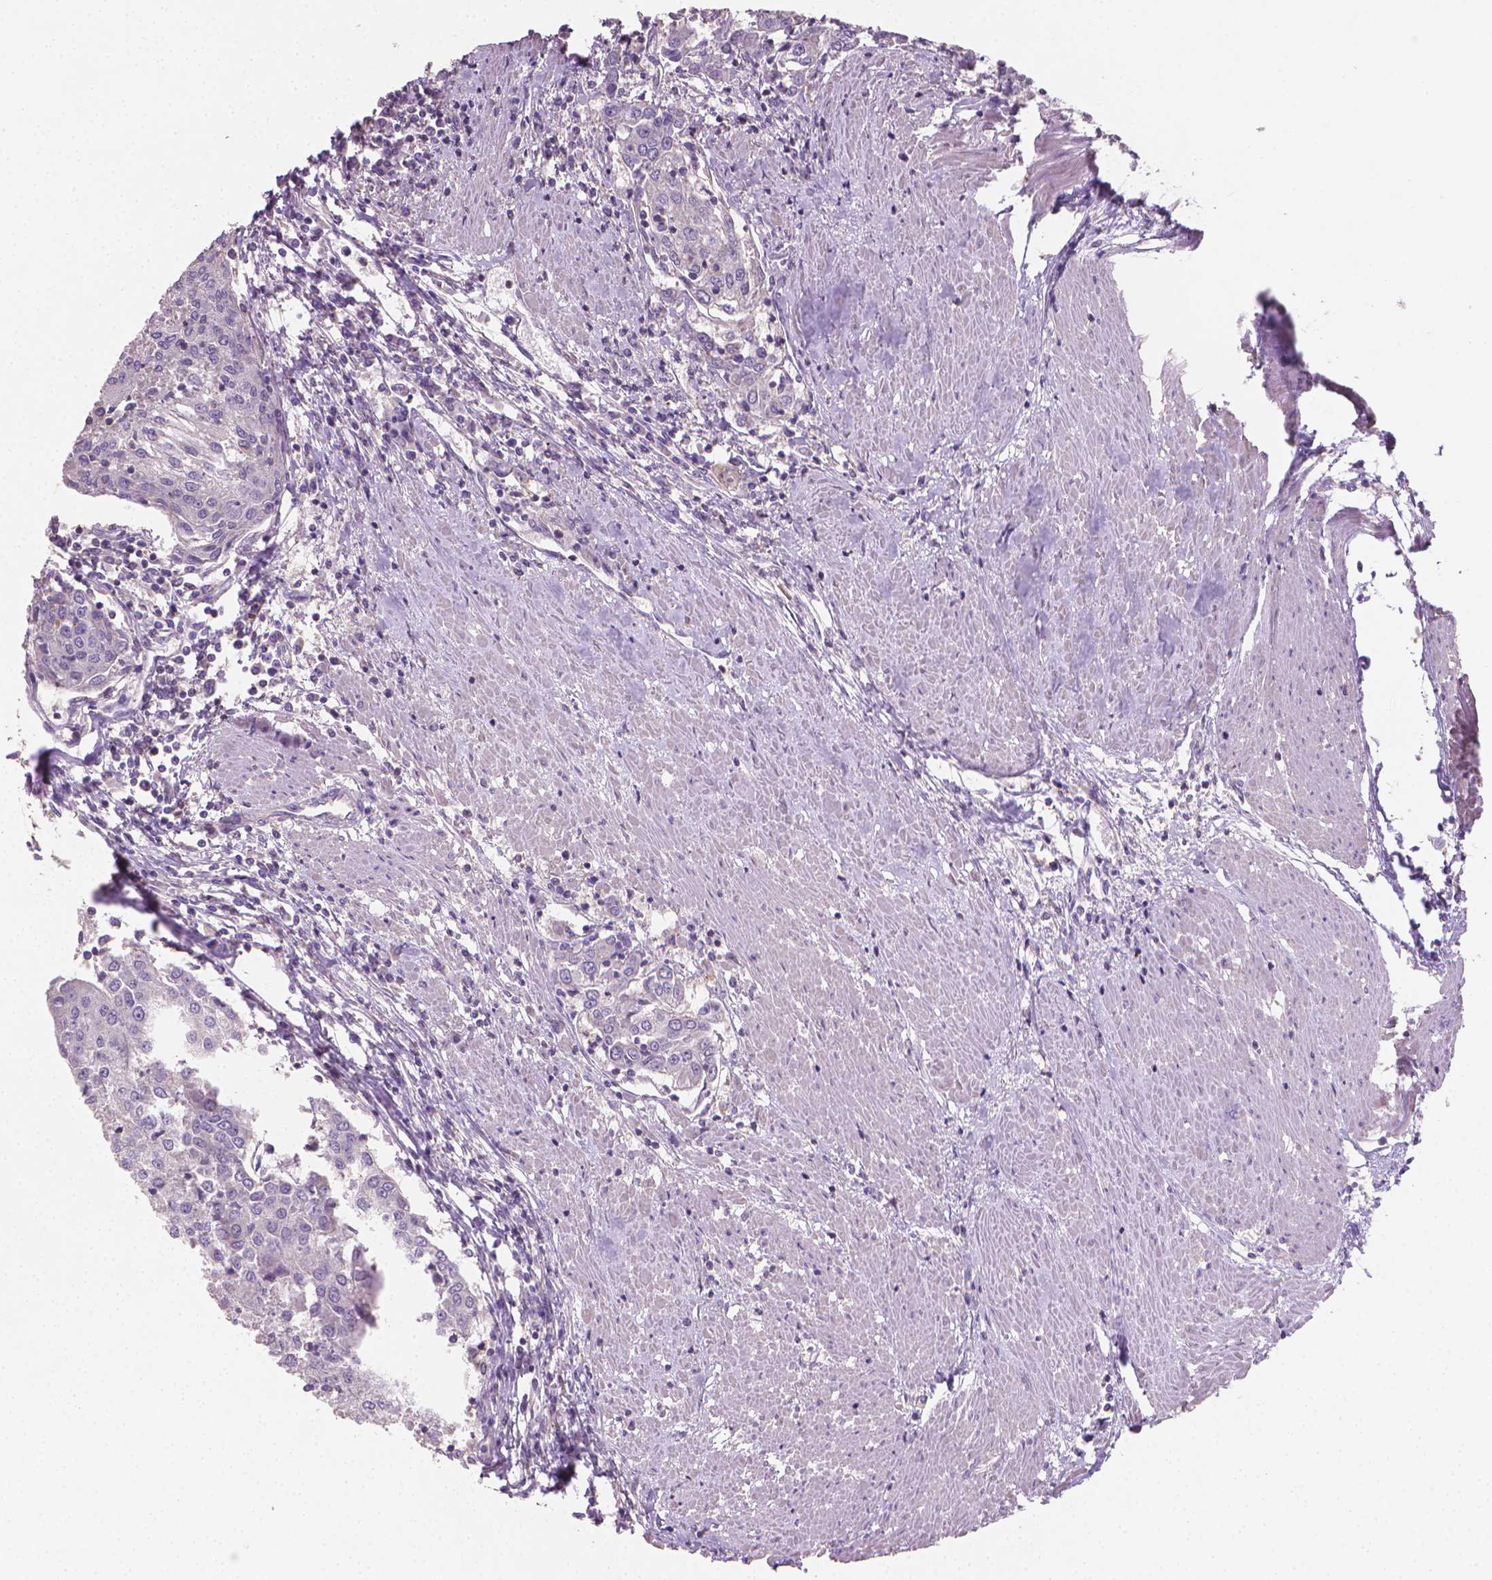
{"staining": {"intensity": "negative", "quantity": "none", "location": "none"}, "tissue": "urothelial cancer", "cell_type": "Tumor cells", "image_type": "cancer", "snomed": [{"axis": "morphology", "description": "Urothelial carcinoma, High grade"}, {"axis": "topography", "description": "Urinary bladder"}], "caption": "DAB (3,3'-diaminobenzidine) immunohistochemical staining of human high-grade urothelial carcinoma exhibits no significant positivity in tumor cells.", "gene": "CATIP", "patient": {"sex": "female", "age": 85}}